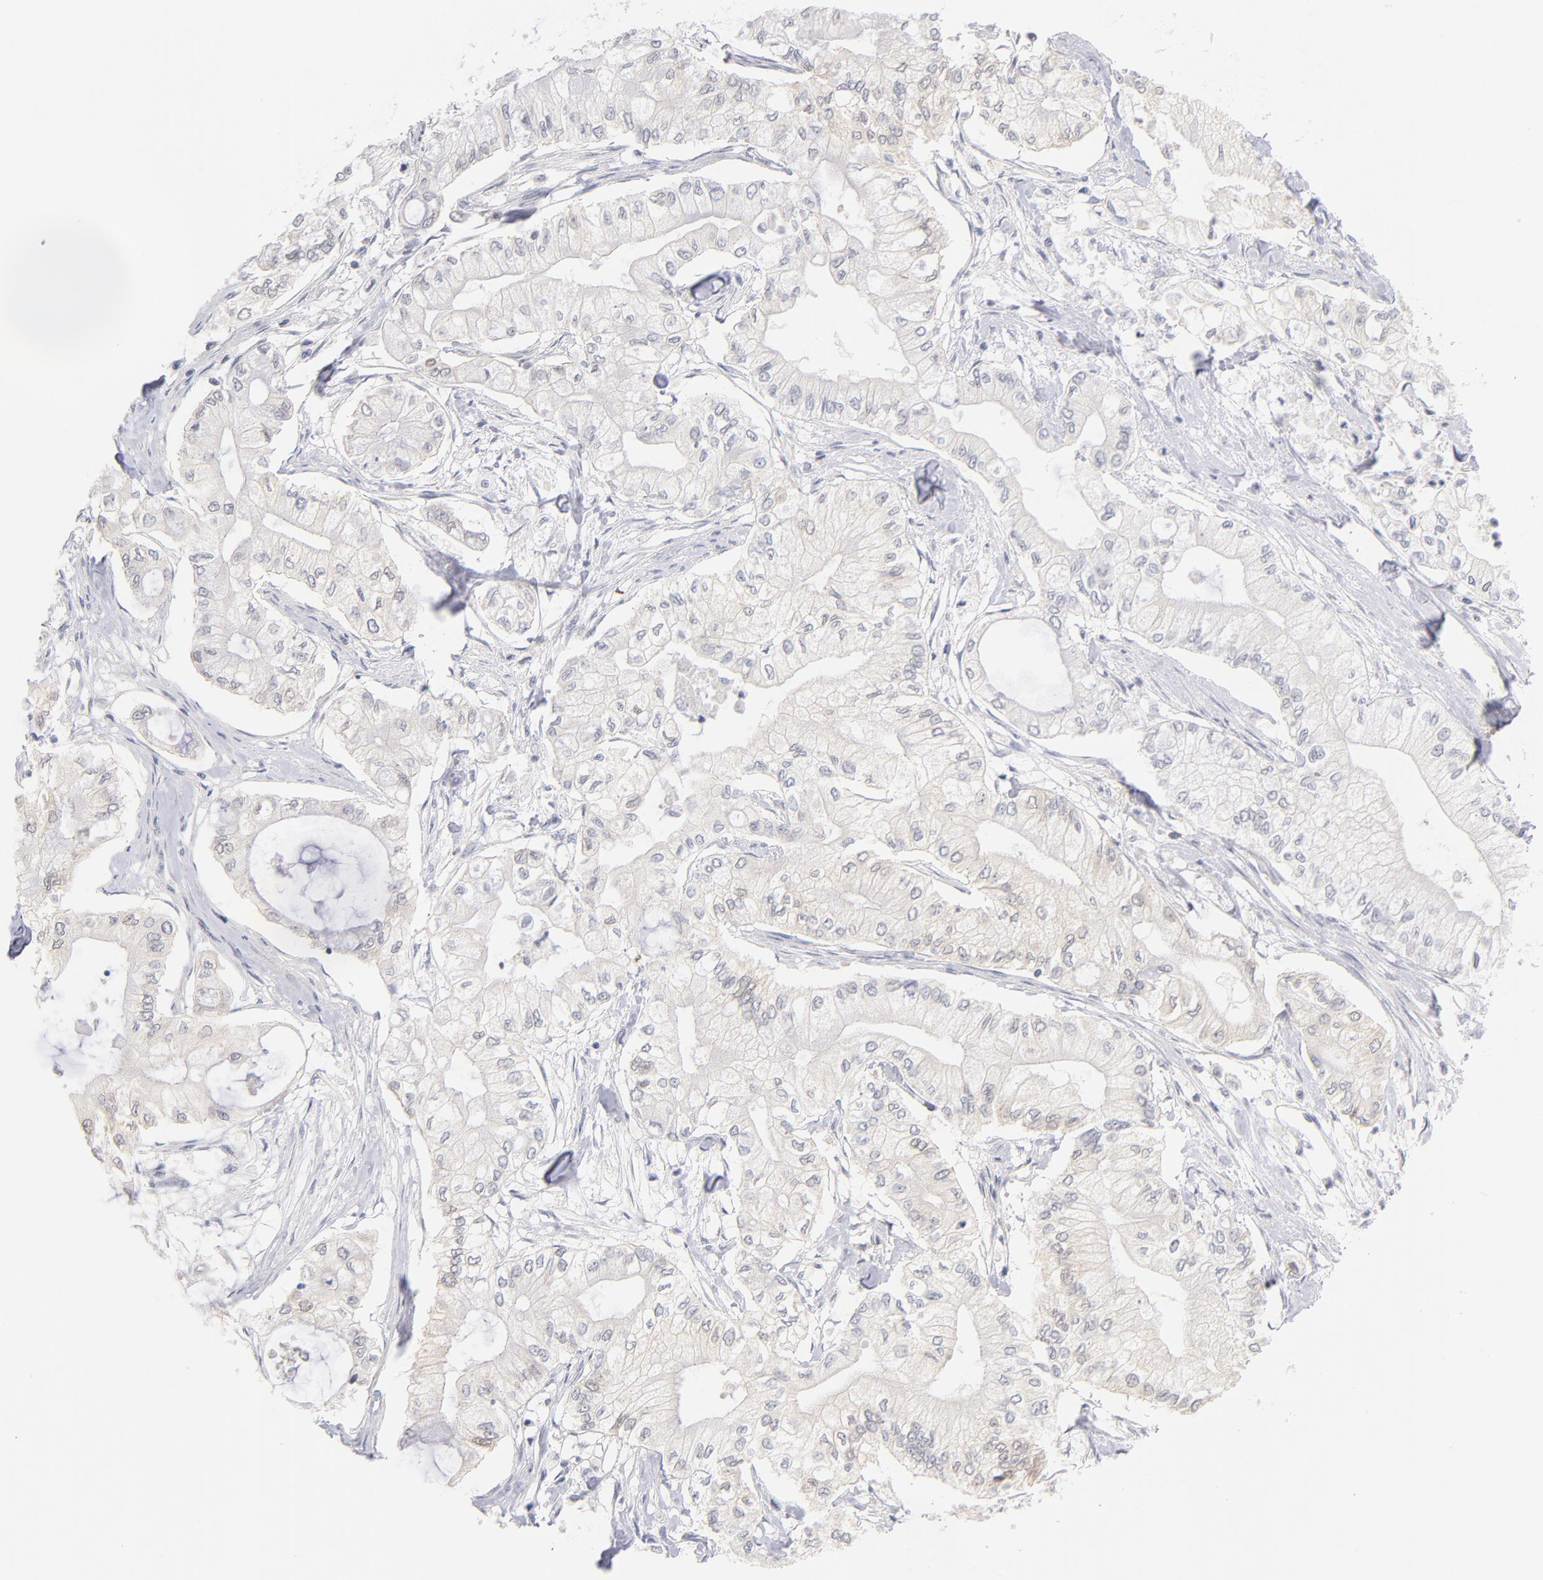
{"staining": {"intensity": "negative", "quantity": "none", "location": "none"}, "tissue": "pancreatic cancer", "cell_type": "Tumor cells", "image_type": "cancer", "snomed": [{"axis": "morphology", "description": "Adenocarcinoma, NOS"}, {"axis": "topography", "description": "Pancreas"}], "caption": "A high-resolution micrograph shows immunohistochemistry (IHC) staining of adenocarcinoma (pancreatic), which displays no significant staining in tumor cells.", "gene": "CASP6", "patient": {"sex": "male", "age": 79}}